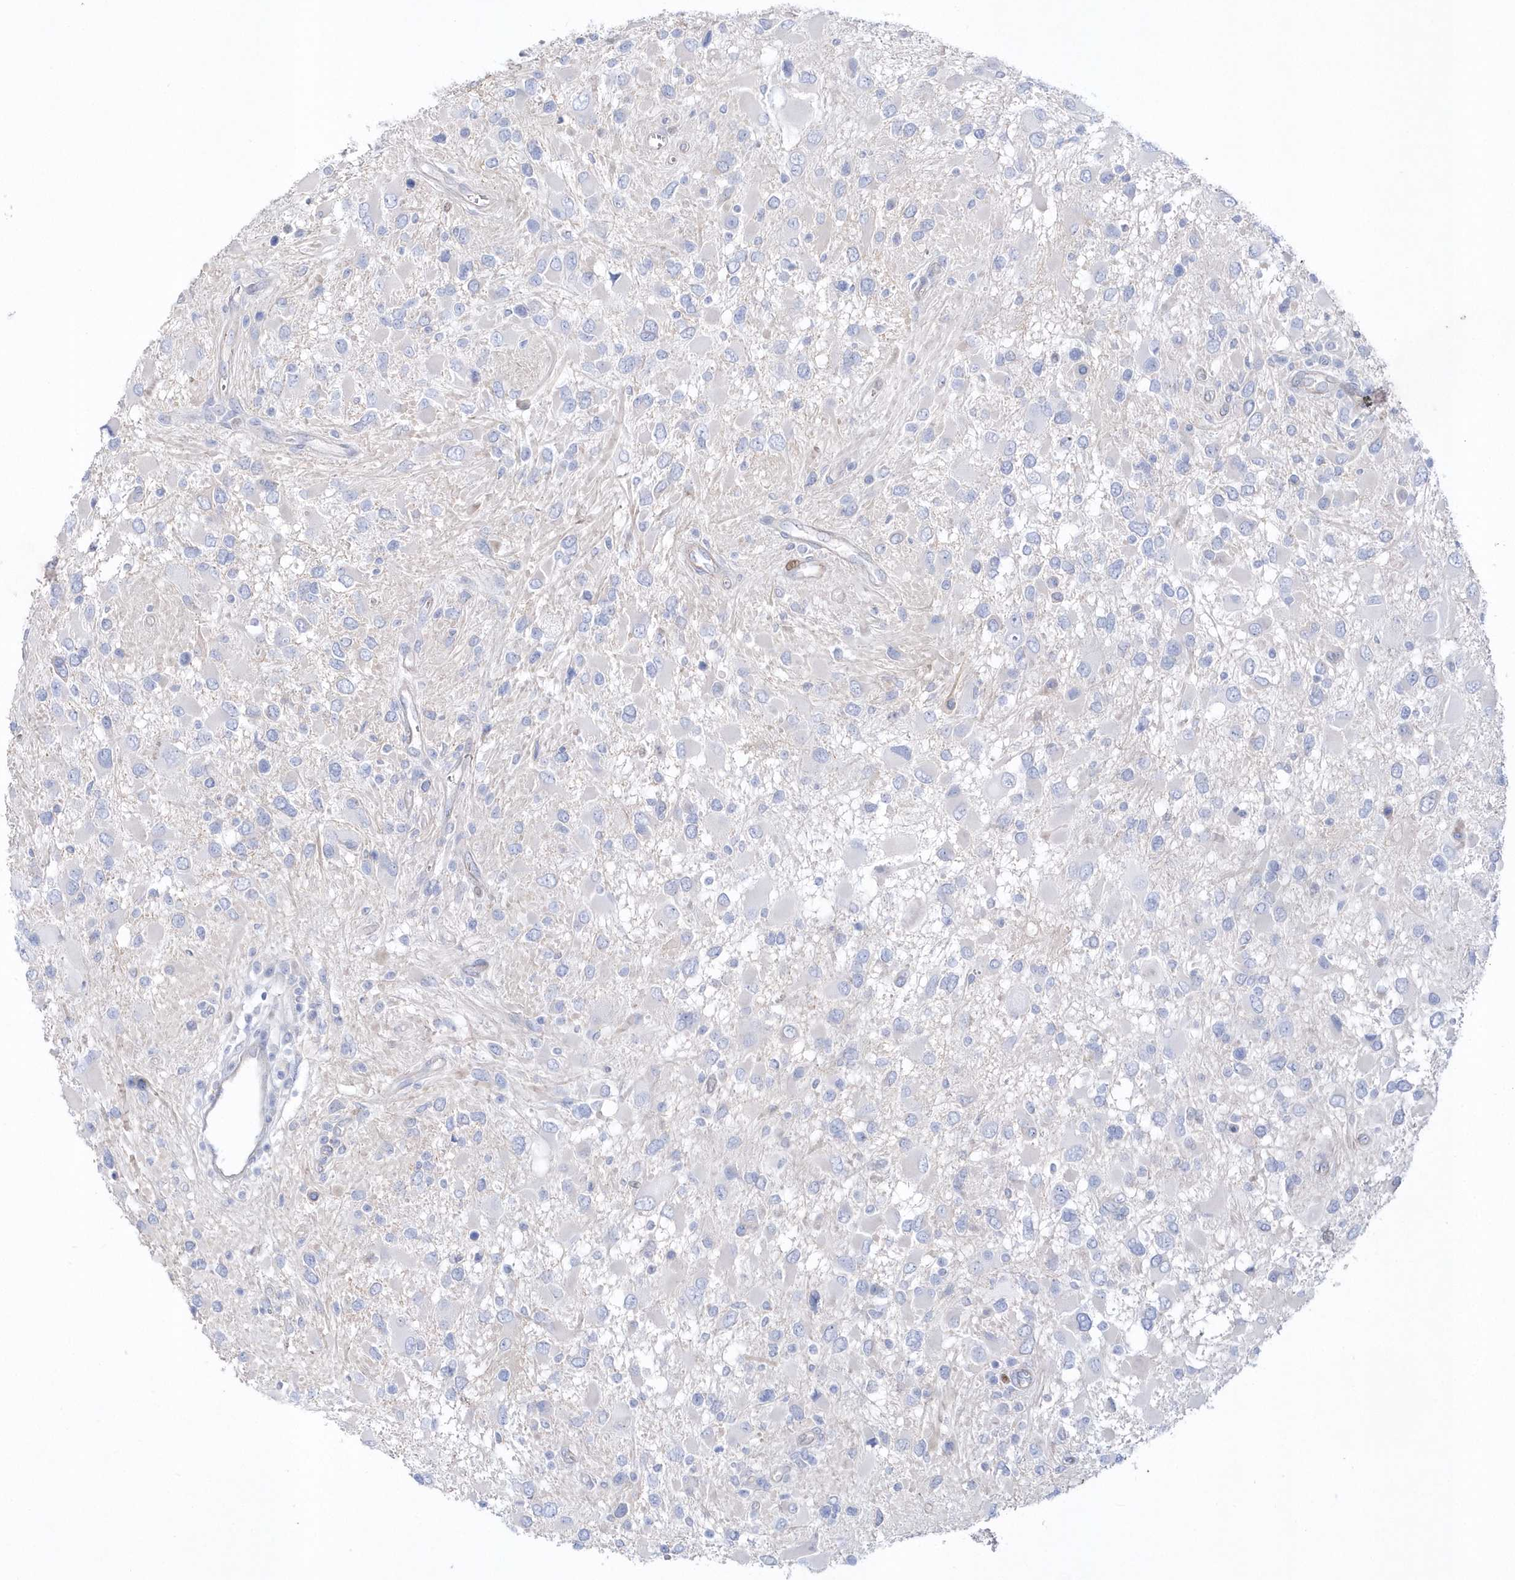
{"staining": {"intensity": "negative", "quantity": "none", "location": "none"}, "tissue": "glioma", "cell_type": "Tumor cells", "image_type": "cancer", "snomed": [{"axis": "morphology", "description": "Glioma, malignant, High grade"}, {"axis": "topography", "description": "Brain"}], "caption": "DAB immunohistochemical staining of glioma displays no significant expression in tumor cells. (DAB immunohistochemistry with hematoxylin counter stain).", "gene": "TMCO6", "patient": {"sex": "male", "age": 53}}